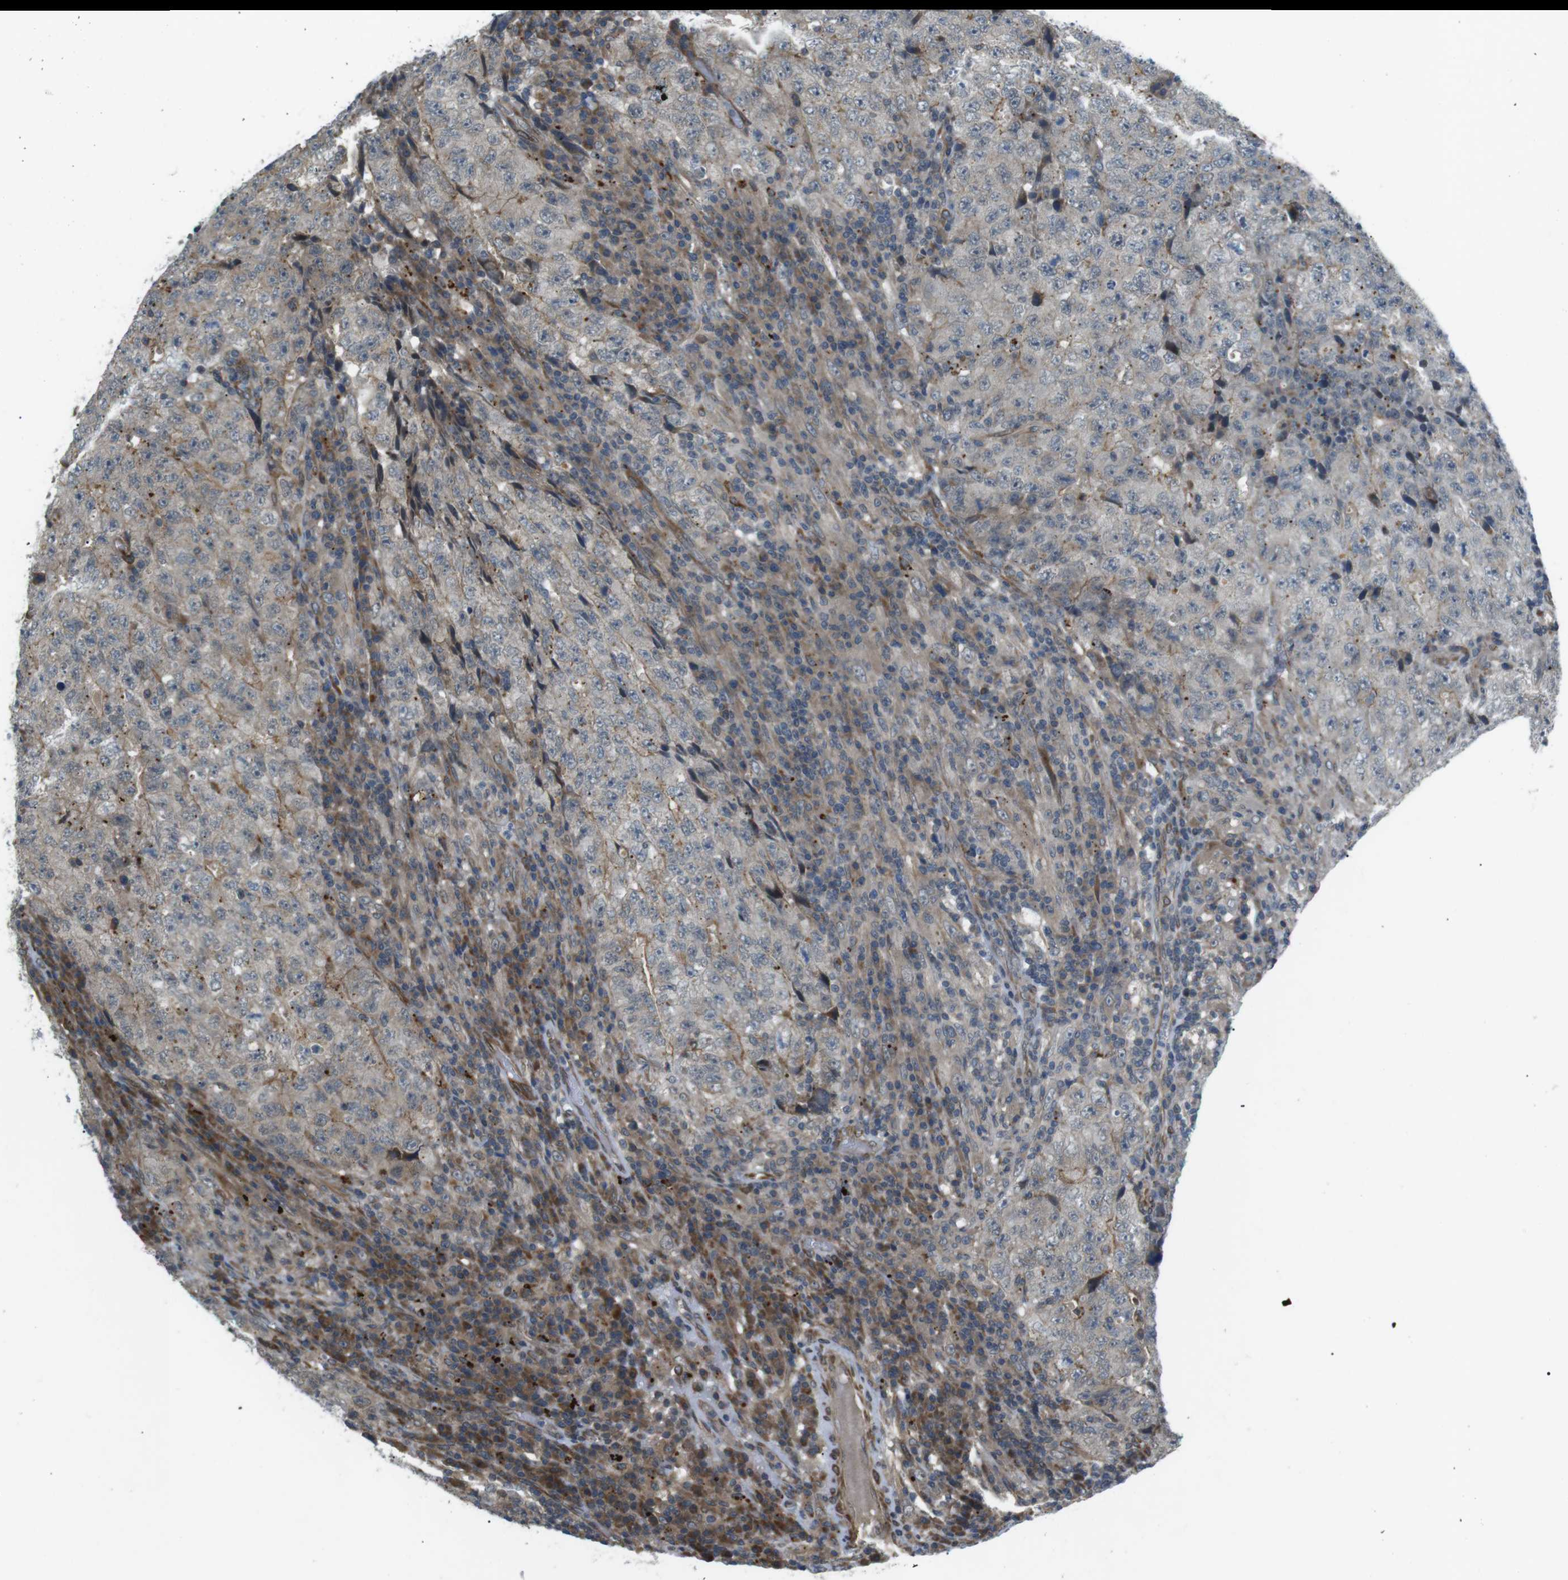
{"staining": {"intensity": "weak", "quantity": "25%-75%", "location": "cytoplasmic/membranous"}, "tissue": "testis cancer", "cell_type": "Tumor cells", "image_type": "cancer", "snomed": [{"axis": "morphology", "description": "Necrosis, NOS"}, {"axis": "morphology", "description": "Carcinoma, Embryonal, NOS"}, {"axis": "topography", "description": "Testis"}], "caption": "Weak cytoplasmic/membranous staining is identified in approximately 25%-75% of tumor cells in embryonal carcinoma (testis). The staining is performed using DAB brown chromogen to label protein expression. The nuclei are counter-stained blue using hematoxylin.", "gene": "KANK2", "patient": {"sex": "male", "age": 19}}